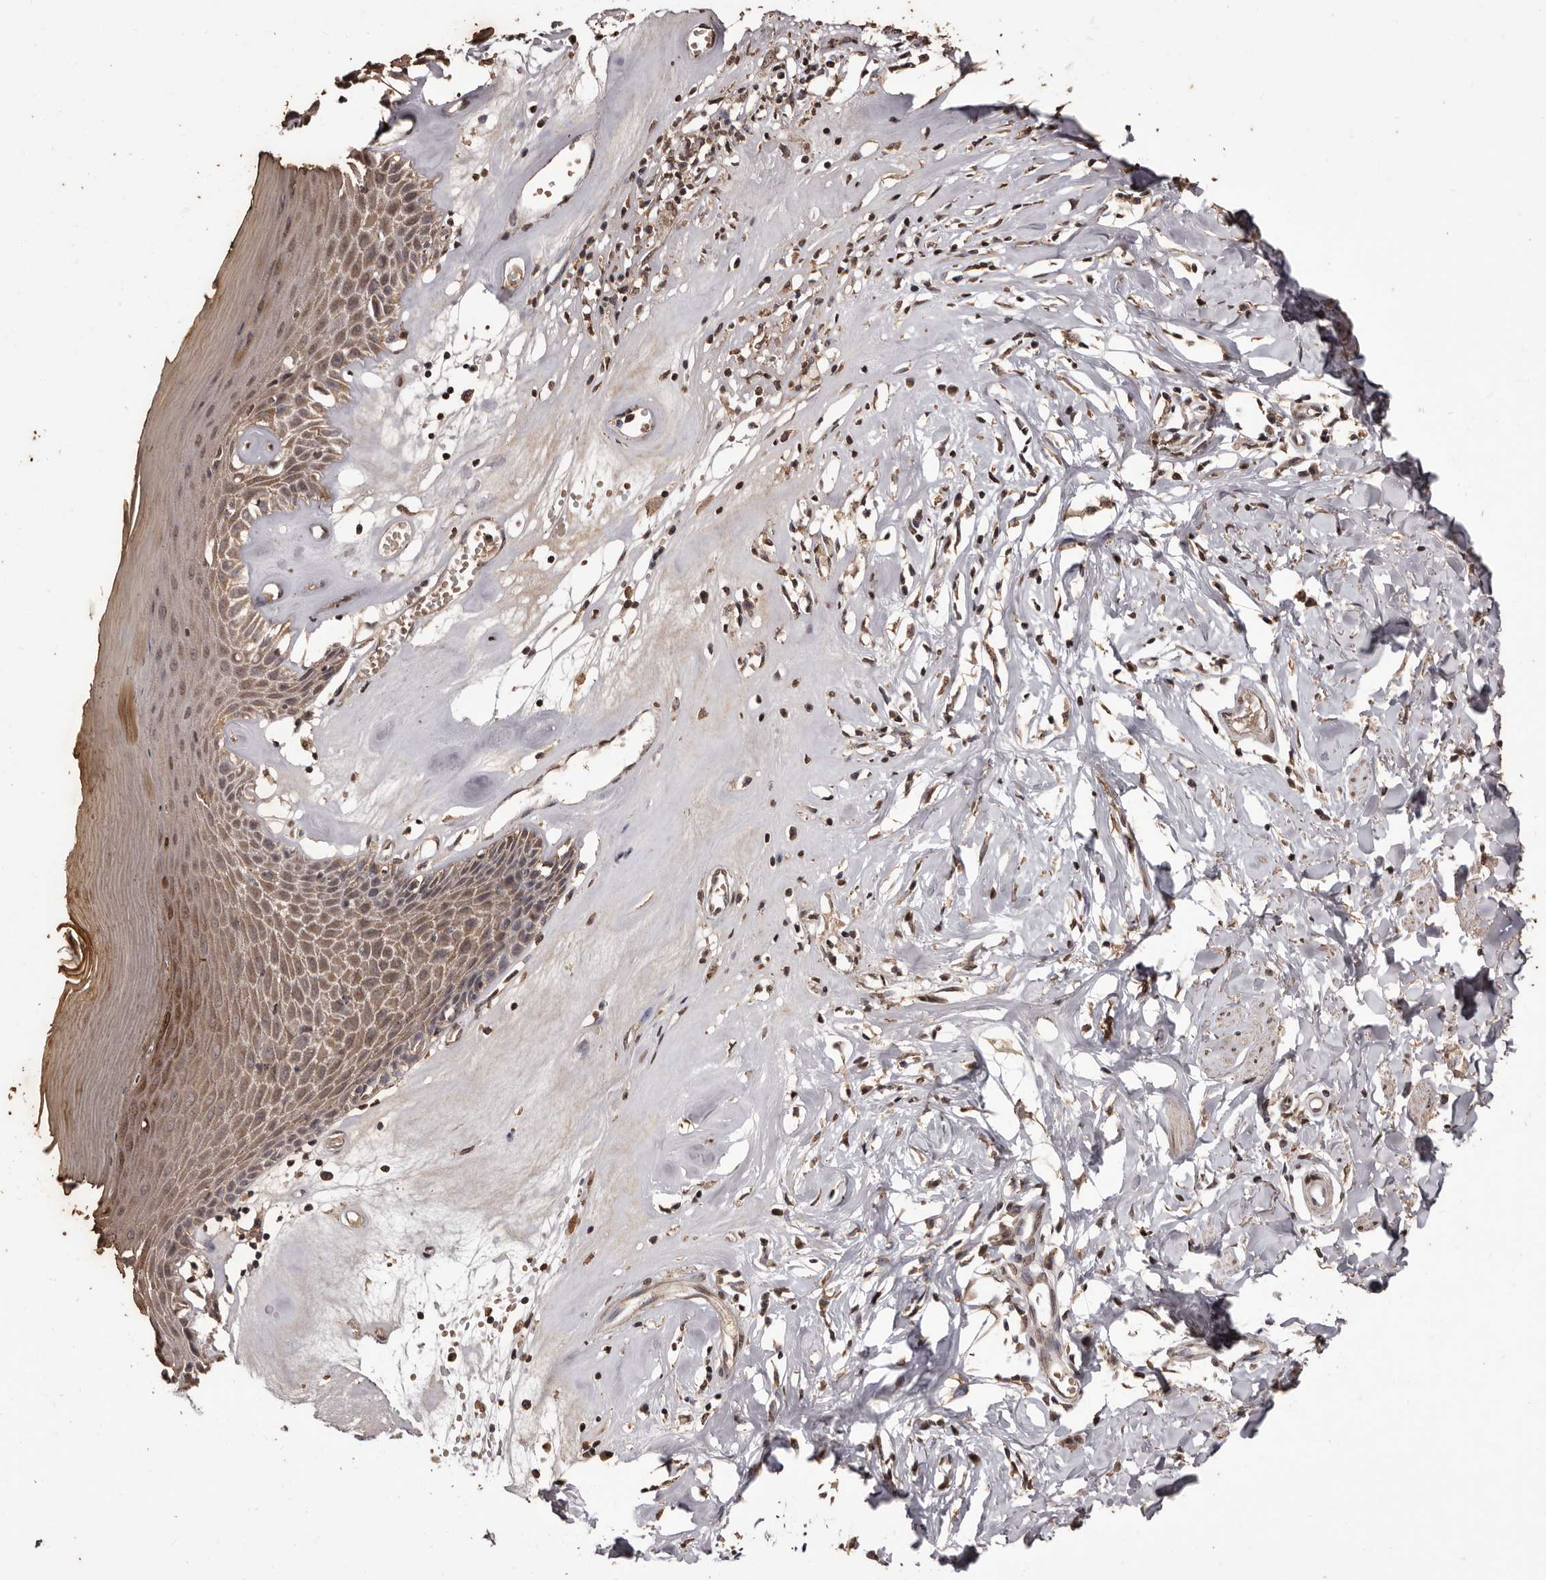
{"staining": {"intensity": "moderate", "quantity": ">75%", "location": "cytoplasmic/membranous"}, "tissue": "skin", "cell_type": "Epidermal cells", "image_type": "normal", "snomed": [{"axis": "morphology", "description": "Normal tissue, NOS"}, {"axis": "morphology", "description": "Inflammation, NOS"}, {"axis": "topography", "description": "Vulva"}], "caption": "Immunohistochemical staining of benign skin reveals medium levels of moderate cytoplasmic/membranous positivity in about >75% of epidermal cells.", "gene": "NAV1", "patient": {"sex": "female", "age": 84}}